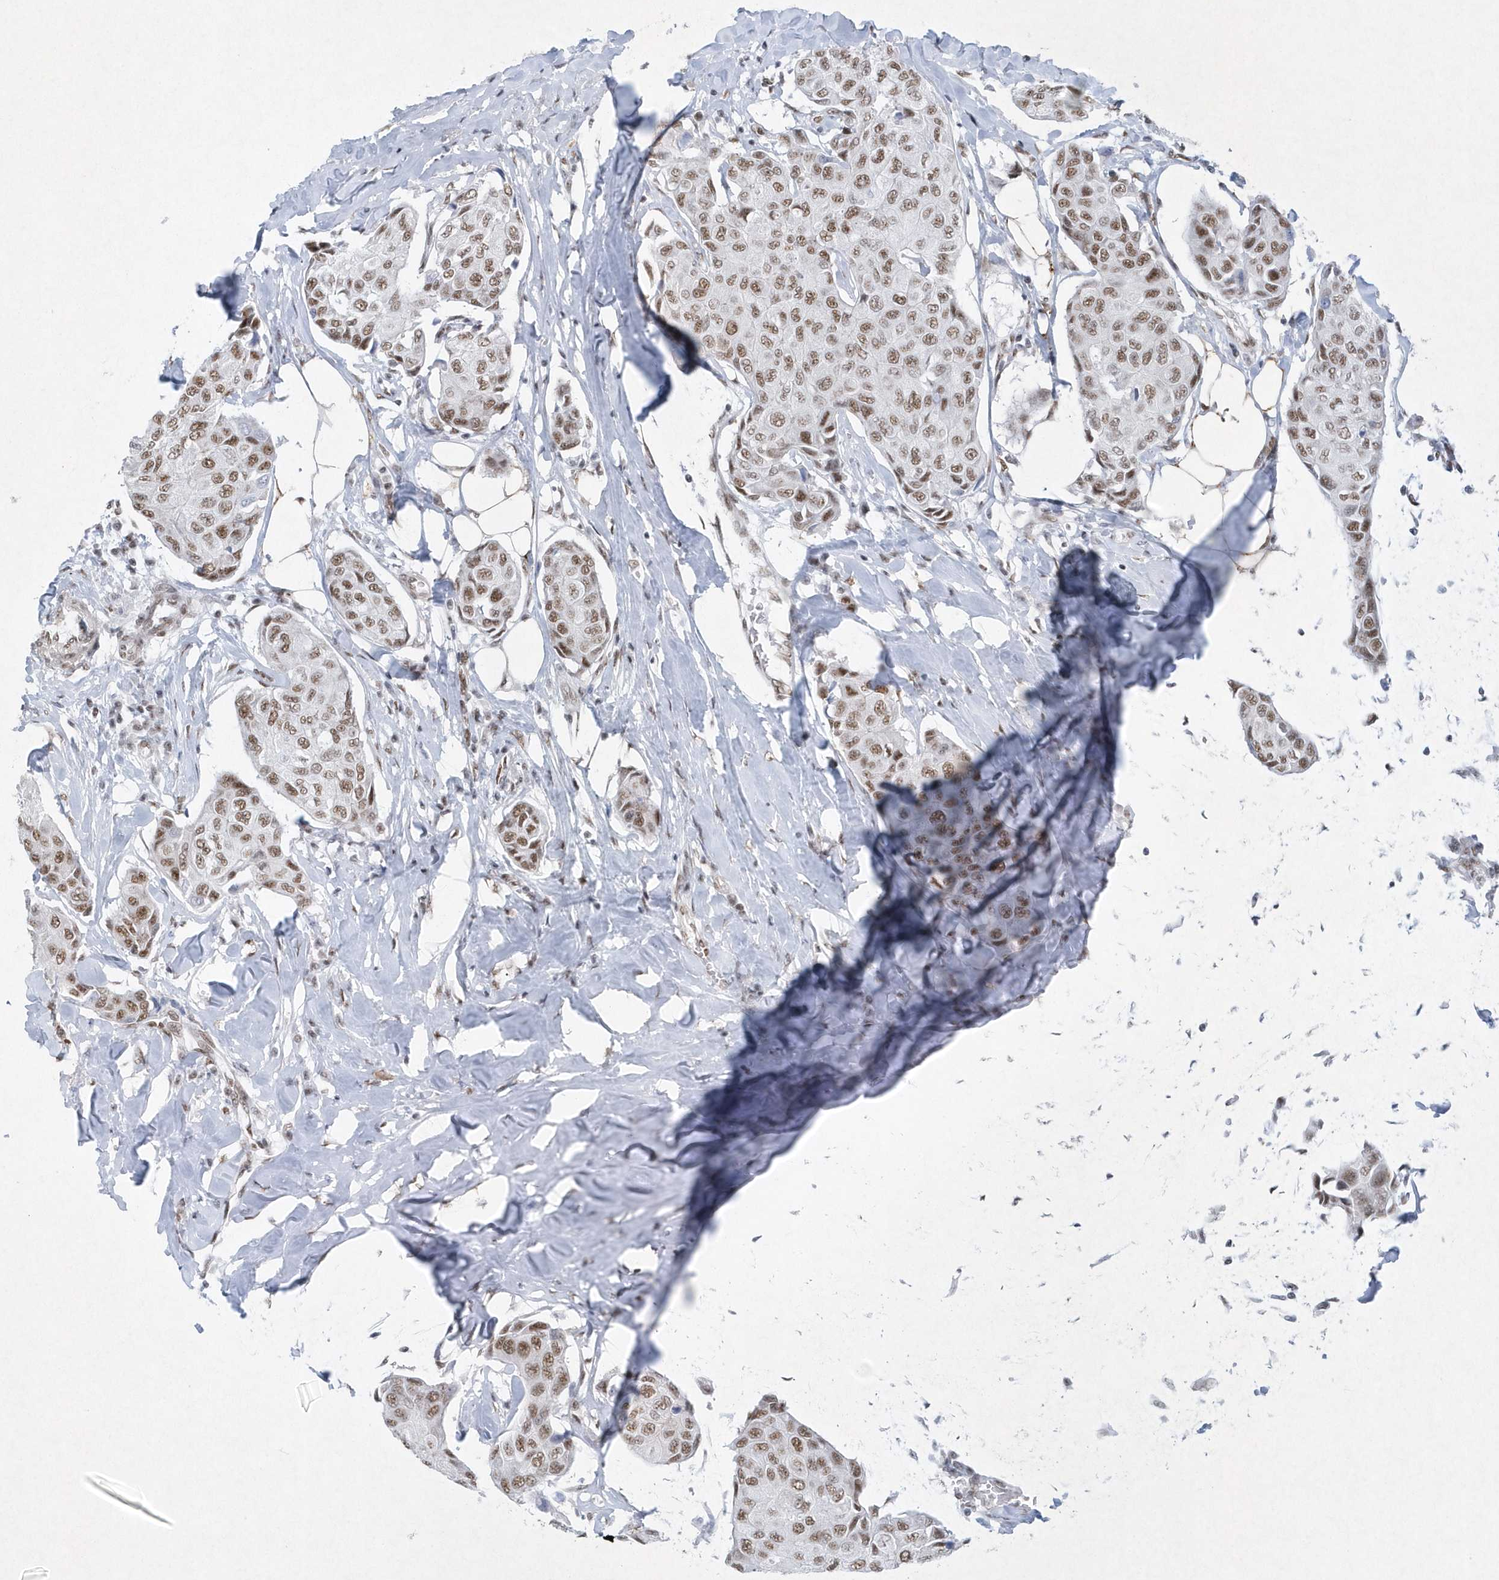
{"staining": {"intensity": "moderate", "quantity": ">75%", "location": "nuclear"}, "tissue": "breast cancer", "cell_type": "Tumor cells", "image_type": "cancer", "snomed": [{"axis": "morphology", "description": "Duct carcinoma"}, {"axis": "topography", "description": "Breast"}], "caption": "This is a micrograph of immunohistochemistry staining of breast cancer, which shows moderate expression in the nuclear of tumor cells.", "gene": "DCLRE1A", "patient": {"sex": "female", "age": 80}}